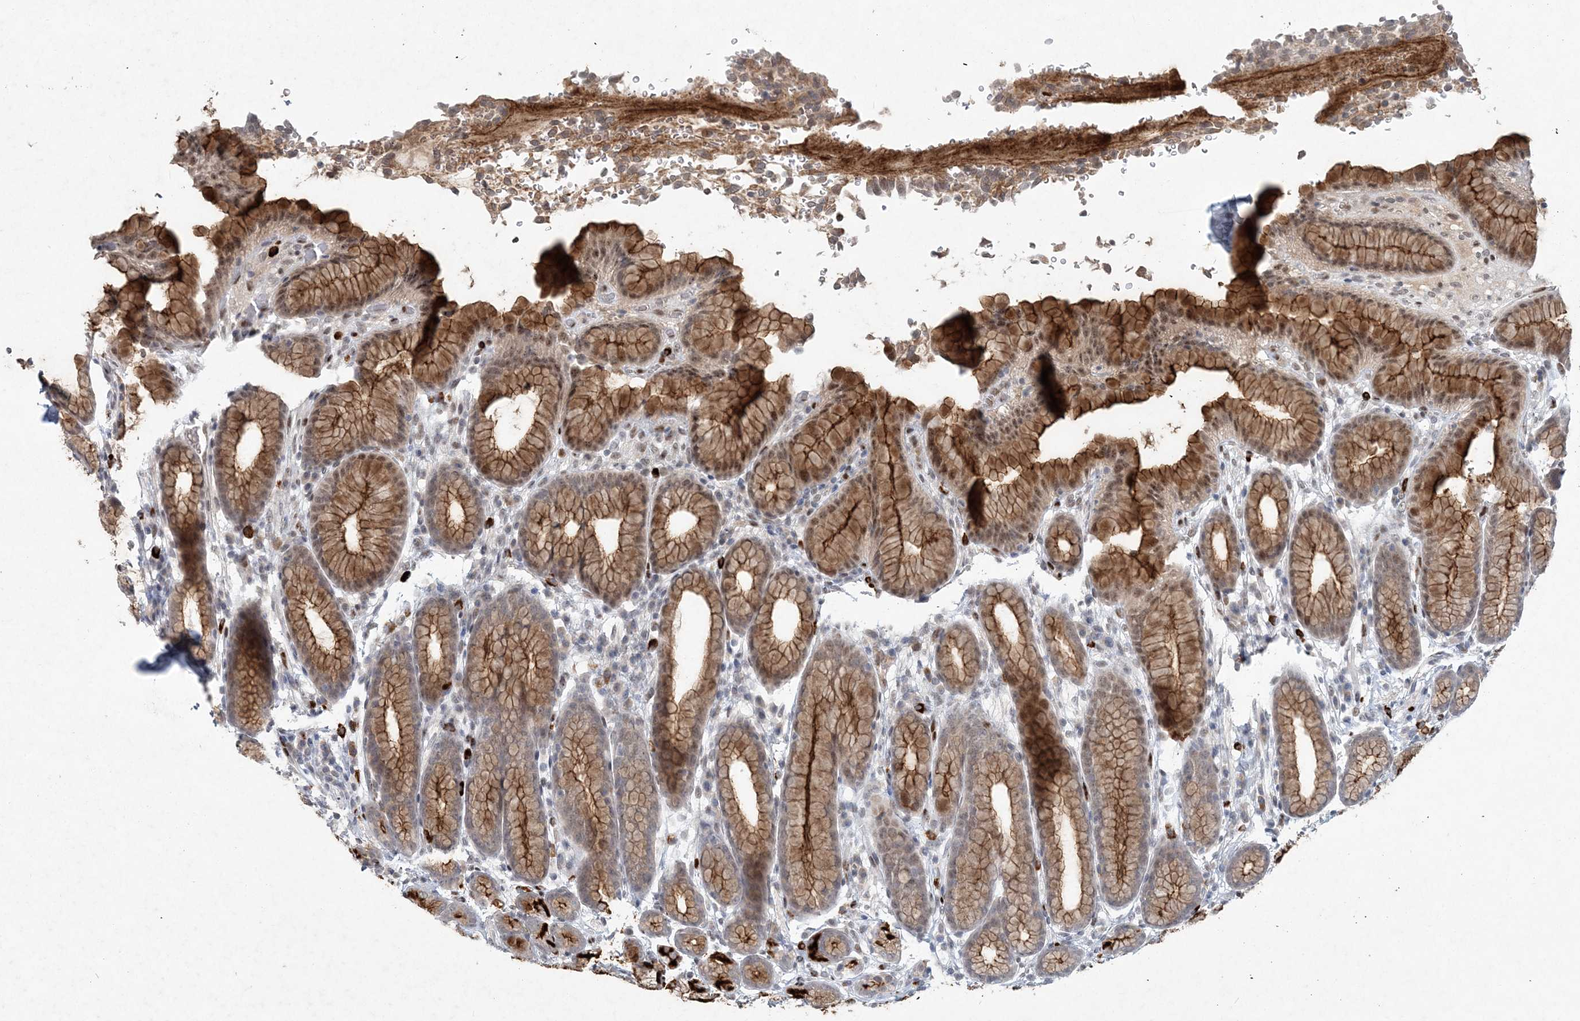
{"staining": {"intensity": "strong", "quantity": "25%-75%", "location": "cytoplasmic/membranous"}, "tissue": "stomach", "cell_type": "Glandular cells", "image_type": "normal", "snomed": [{"axis": "morphology", "description": "Normal tissue, NOS"}, {"axis": "topography", "description": "Stomach"}], "caption": "Immunohistochemistry (IHC) staining of normal stomach, which reveals high levels of strong cytoplasmic/membranous positivity in about 25%-75% of glandular cells indicating strong cytoplasmic/membranous protein positivity. The staining was performed using DAB (3,3'-diaminobenzidine) (brown) for protein detection and nuclei were counterstained in hematoxylin (blue).", "gene": "GIN1", "patient": {"sex": "male", "age": 42}}